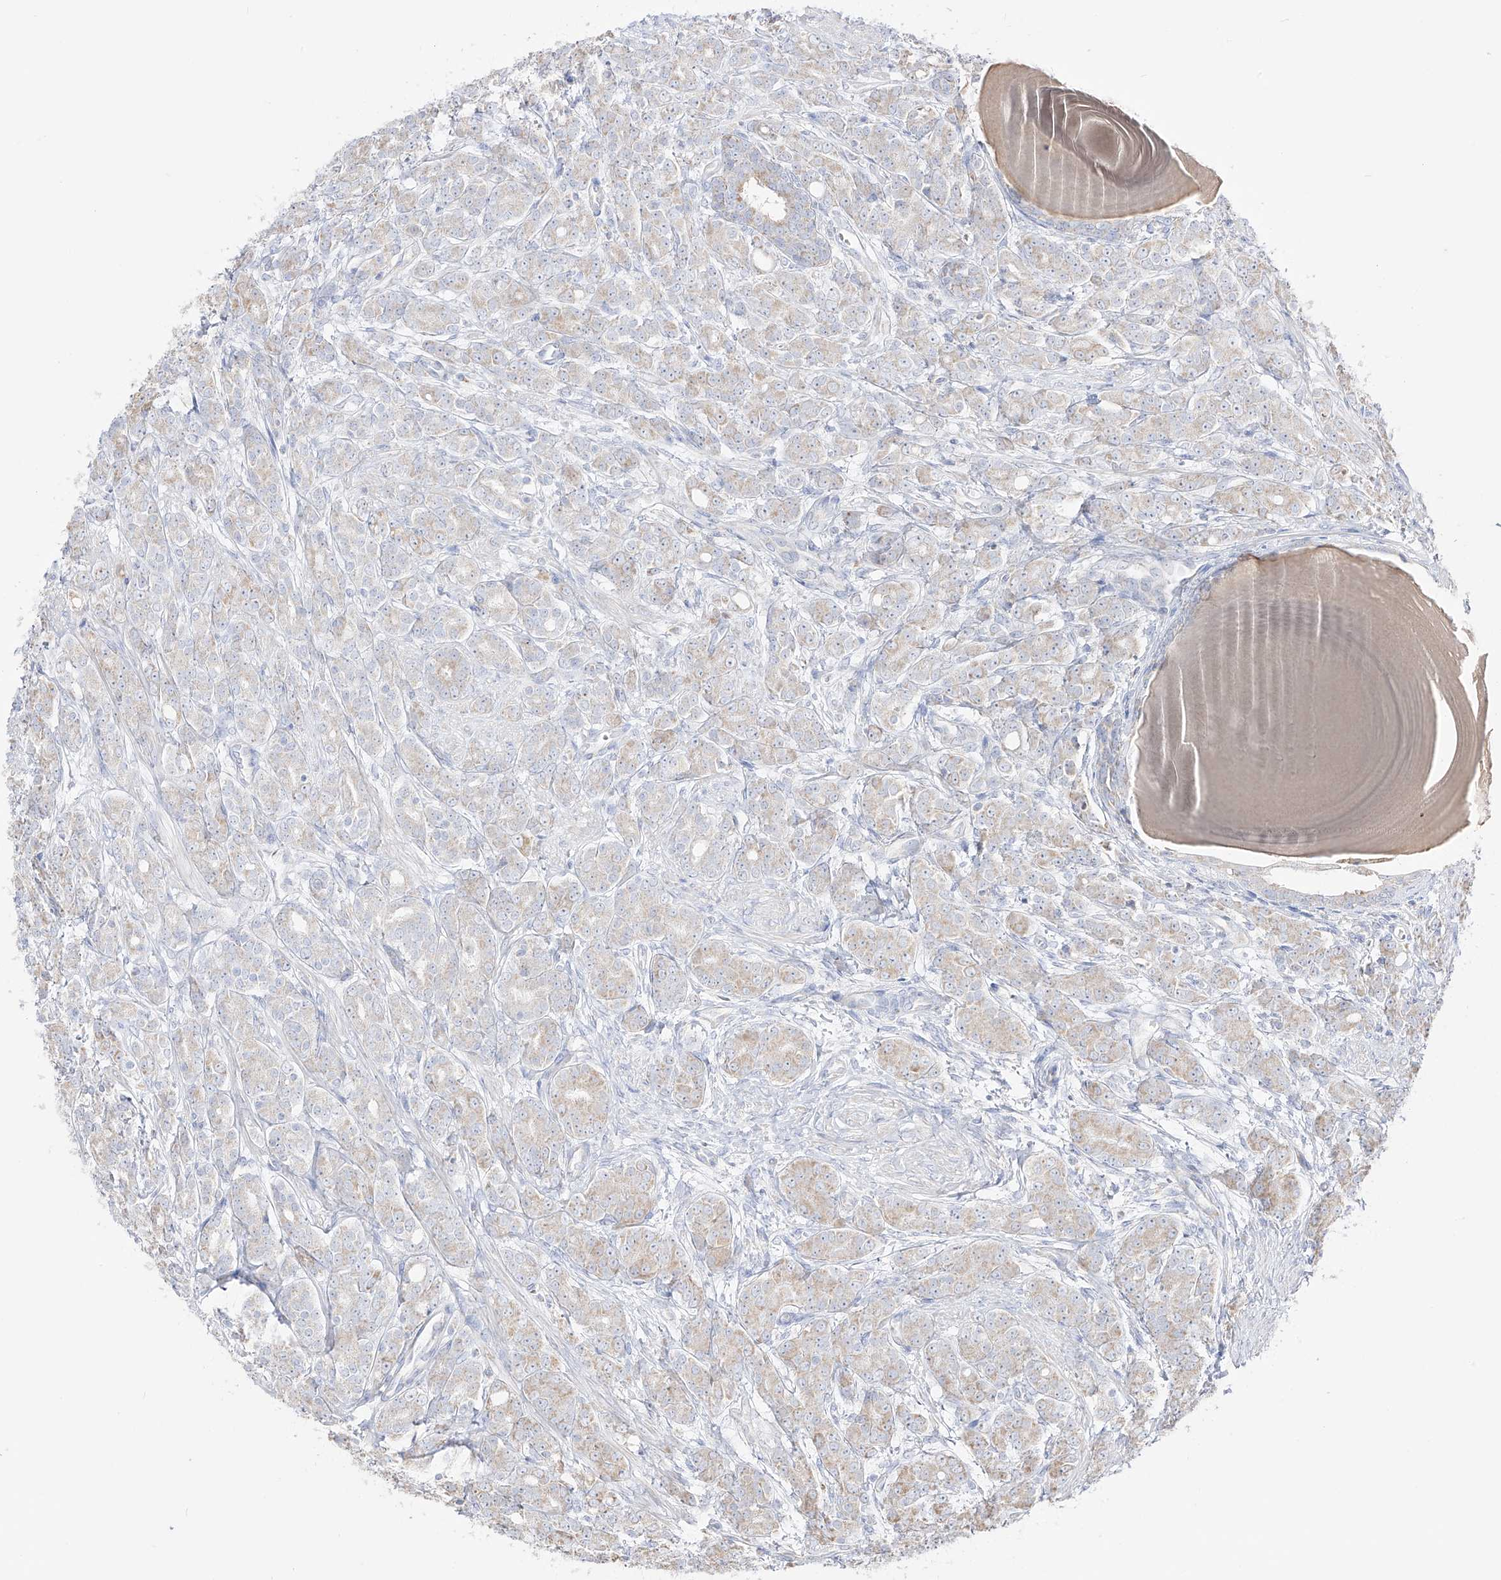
{"staining": {"intensity": "weak", "quantity": "<25%", "location": "cytoplasmic/membranous"}, "tissue": "prostate cancer", "cell_type": "Tumor cells", "image_type": "cancer", "snomed": [{"axis": "morphology", "description": "Adenocarcinoma, High grade"}, {"axis": "topography", "description": "Prostate"}], "caption": "Image shows no significant protein expression in tumor cells of adenocarcinoma (high-grade) (prostate).", "gene": "RCHY1", "patient": {"sex": "male", "age": 62}}